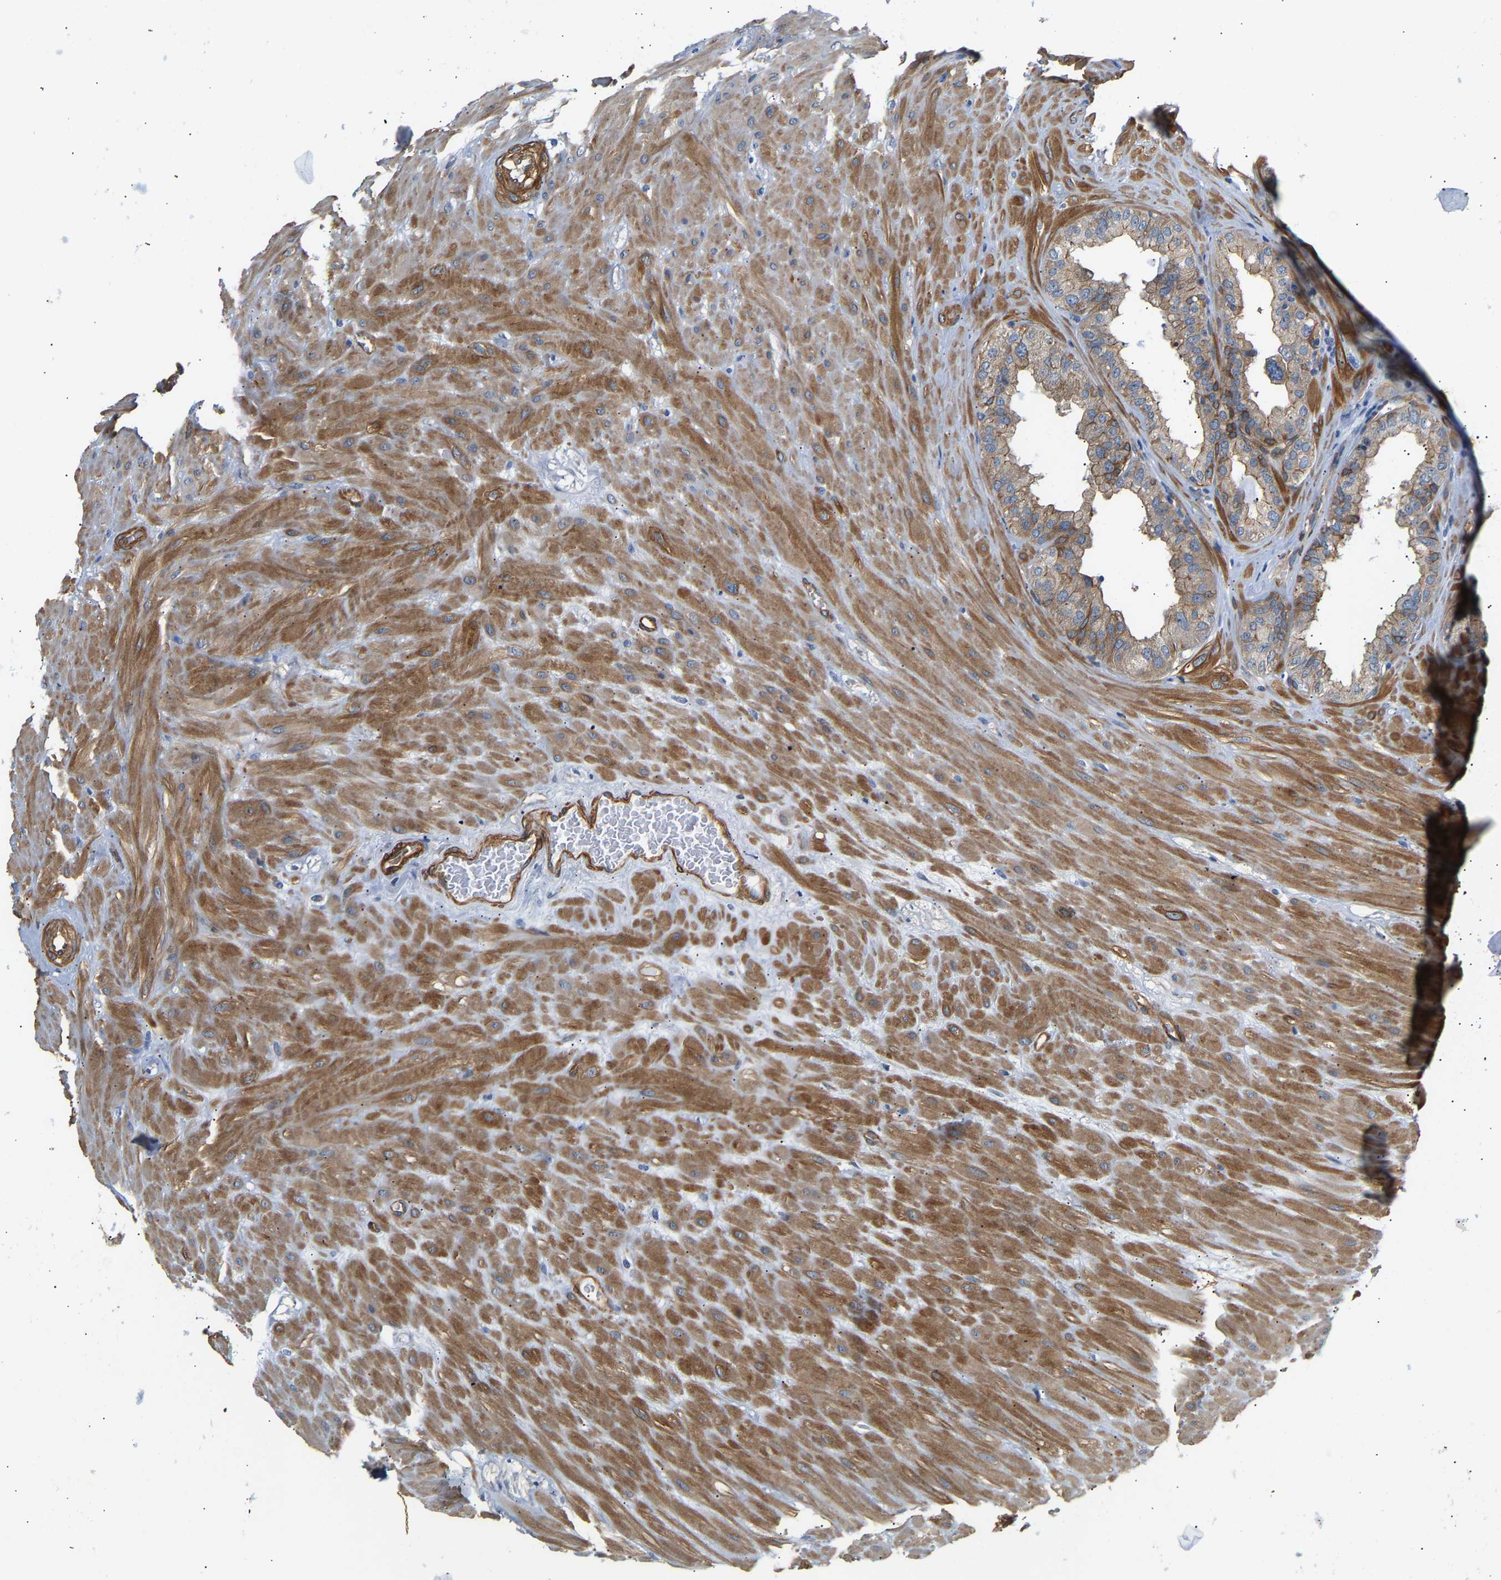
{"staining": {"intensity": "moderate", "quantity": "<25%", "location": "cytoplasmic/membranous"}, "tissue": "seminal vesicle", "cell_type": "Glandular cells", "image_type": "normal", "snomed": [{"axis": "morphology", "description": "Normal tissue, NOS"}, {"axis": "topography", "description": "Prostate"}, {"axis": "topography", "description": "Seminal veicle"}], "caption": "Moderate cytoplasmic/membranous positivity is seen in about <25% of glandular cells in normal seminal vesicle.", "gene": "PAWR", "patient": {"sex": "male", "age": 51}}